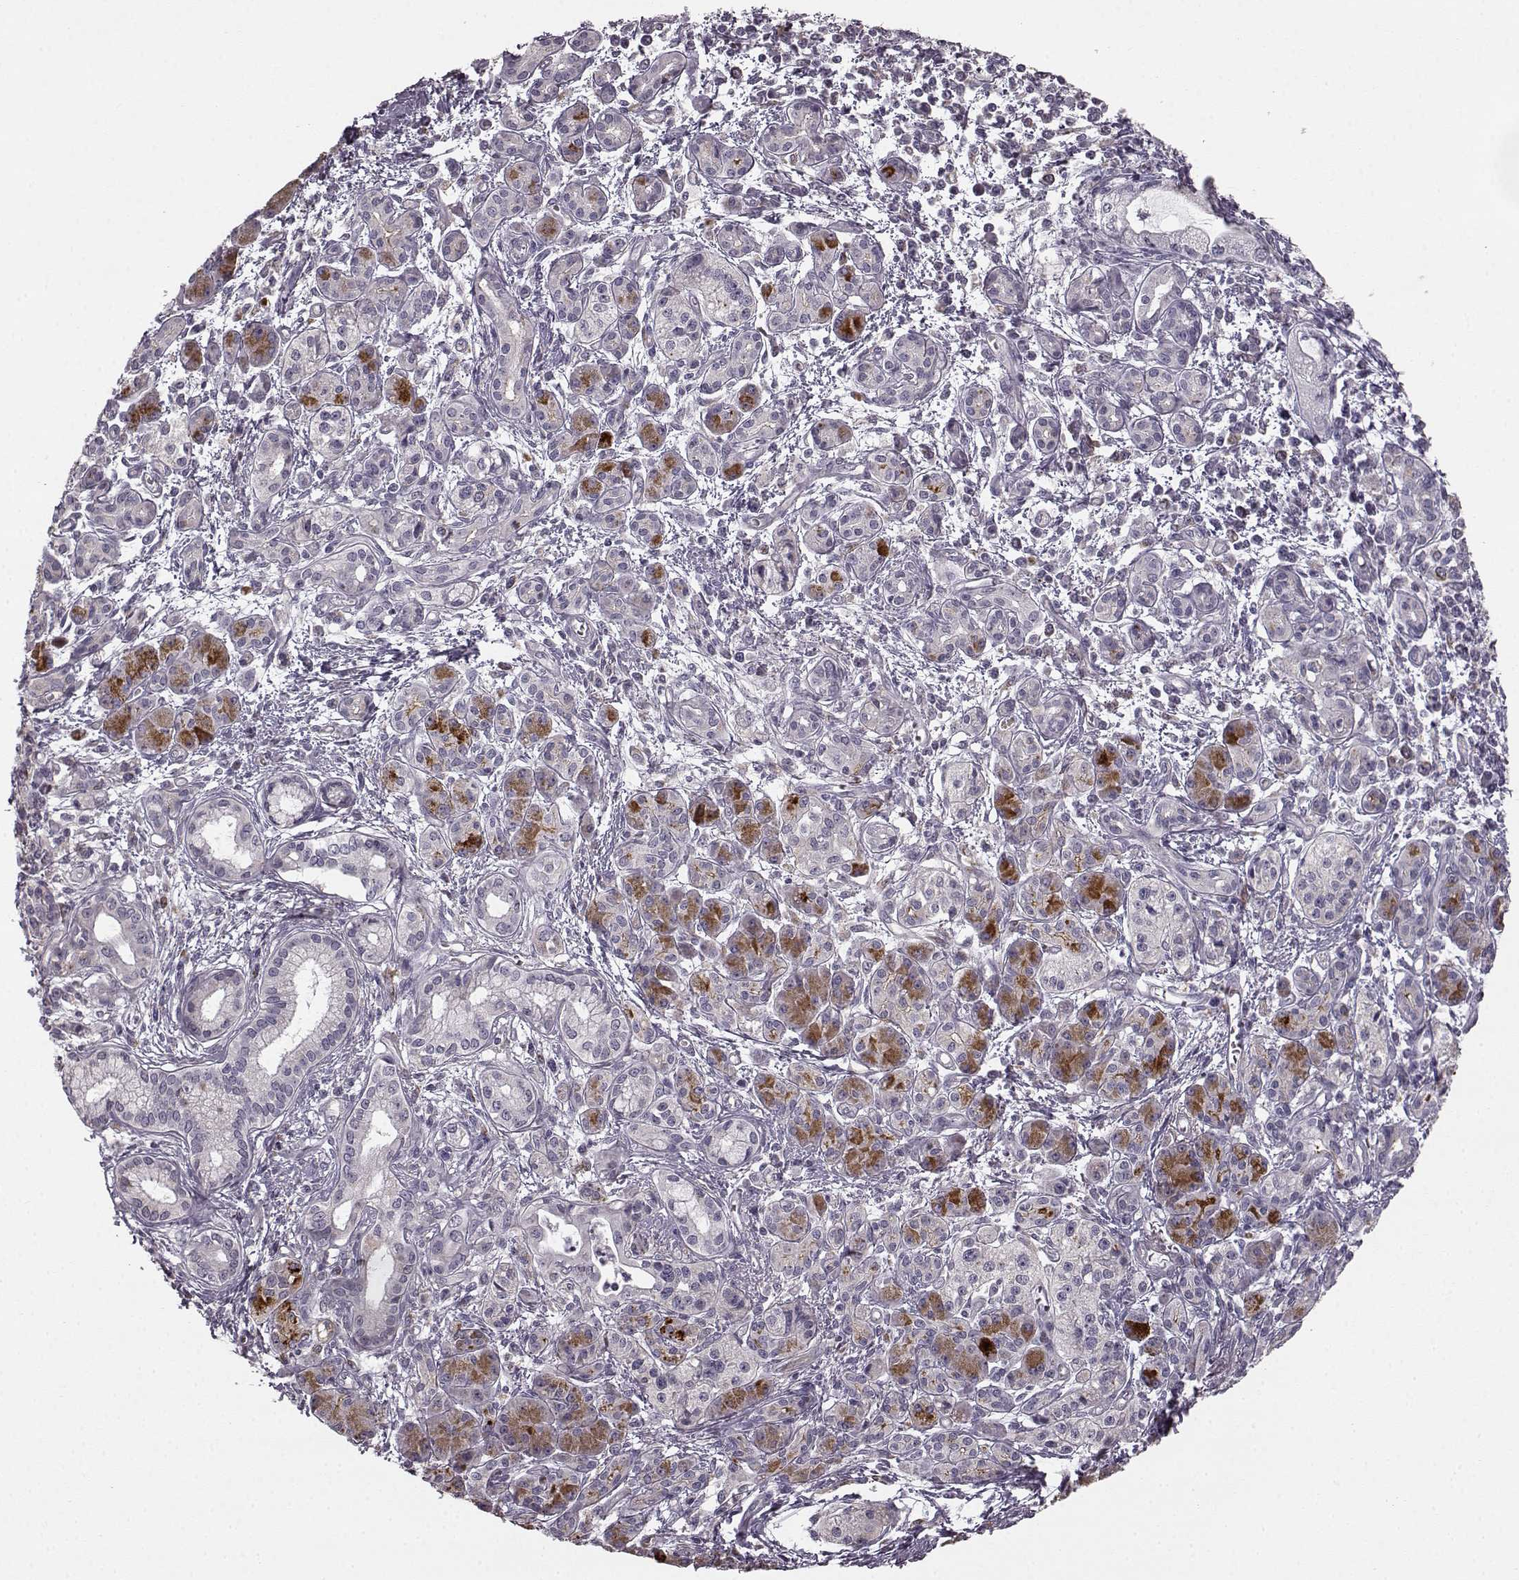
{"staining": {"intensity": "moderate", "quantity": "<25%", "location": "cytoplasmic/membranous"}, "tissue": "pancreatic cancer", "cell_type": "Tumor cells", "image_type": "cancer", "snomed": [{"axis": "morphology", "description": "Adenocarcinoma, NOS"}, {"axis": "topography", "description": "Pancreas"}], "caption": "A high-resolution photomicrograph shows immunohistochemistry (IHC) staining of pancreatic adenocarcinoma, which displays moderate cytoplasmic/membranous positivity in approximately <25% of tumor cells. The staining is performed using DAB brown chromogen to label protein expression. The nuclei are counter-stained blue using hematoxylin.", "gene": "HMMR", "patient": {"sex": "male", "age": 70}}